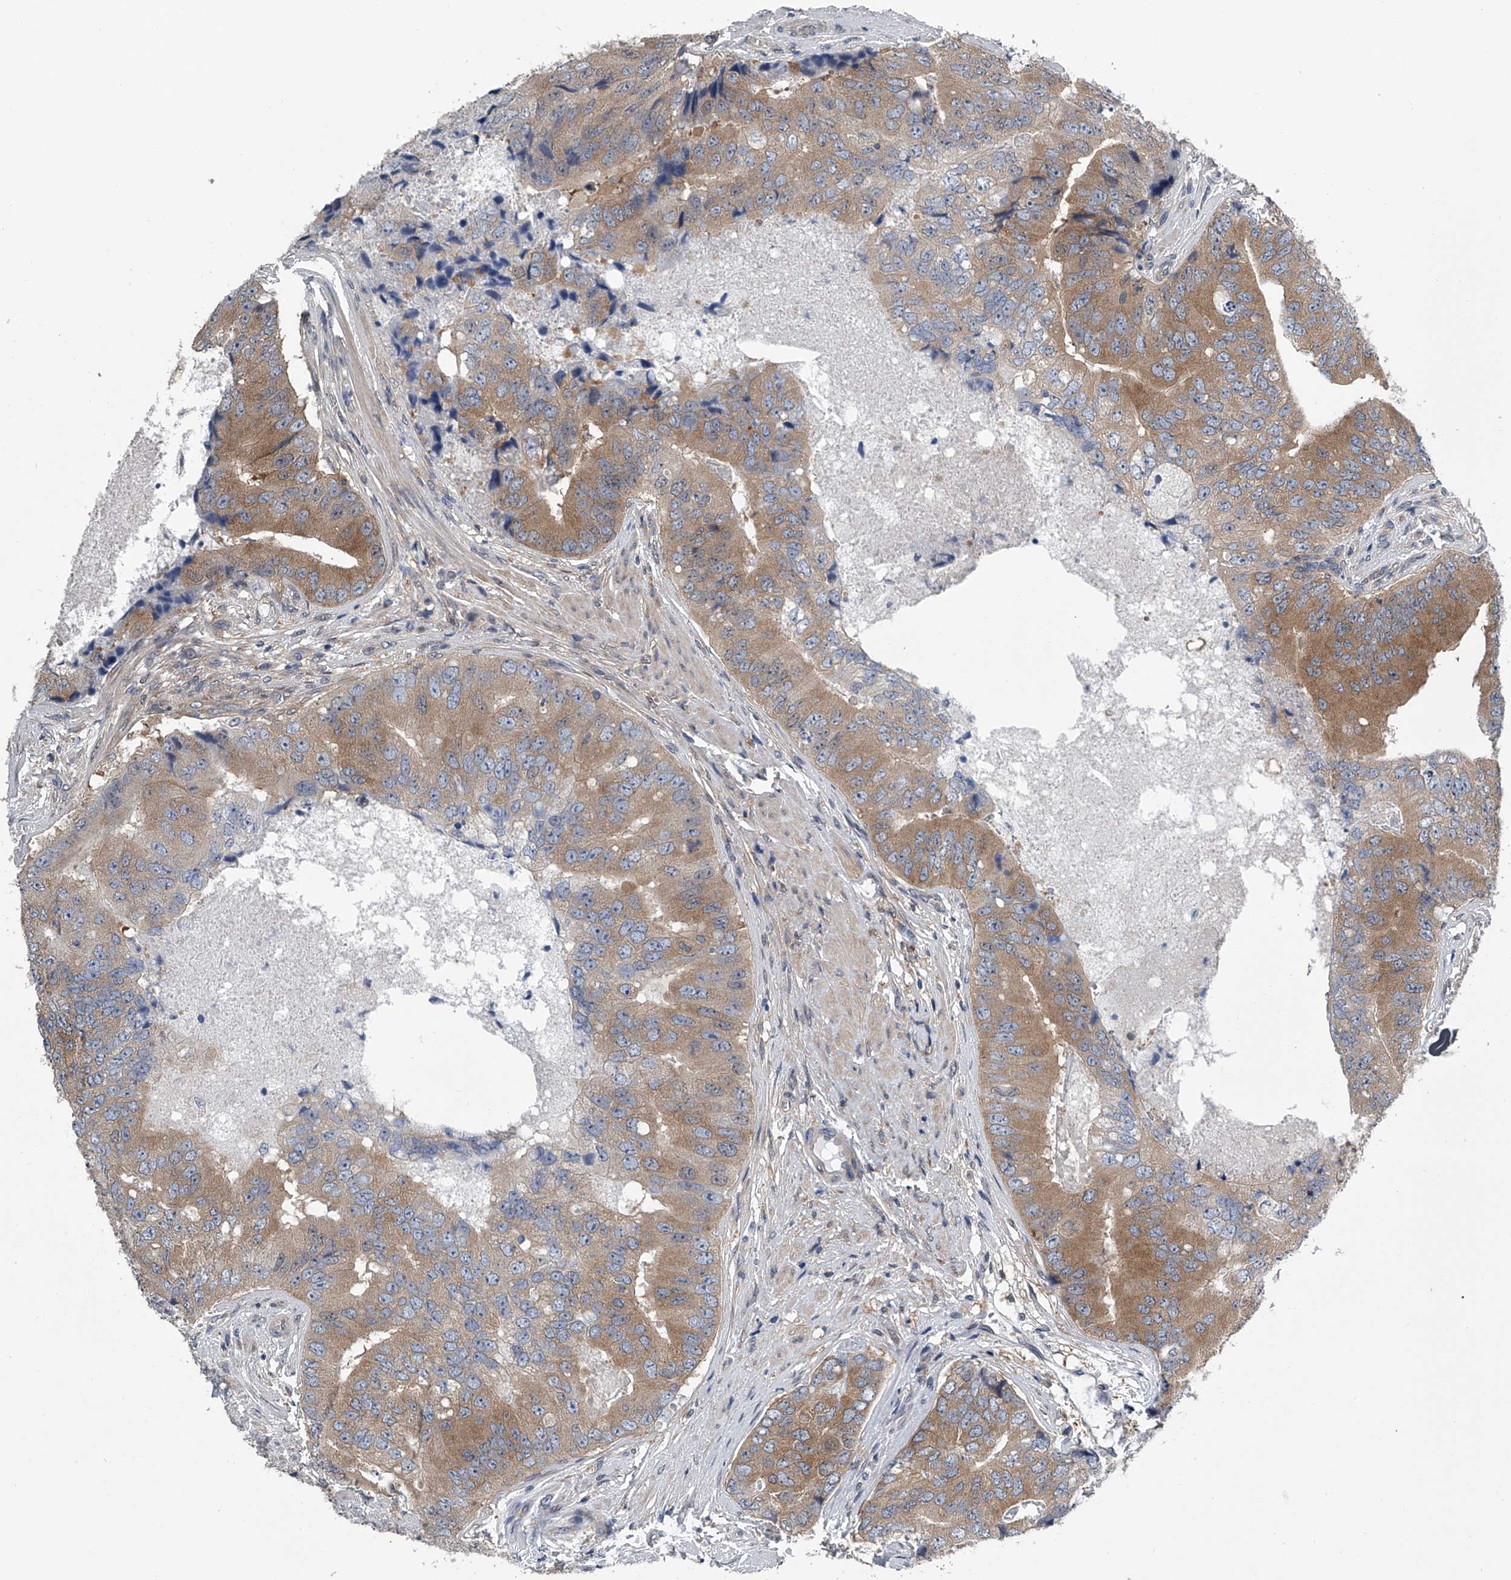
{"staining": {"intensity": "moderate", "quantity": ">75%", "location": "cytoplasmic/membranous"}, "tissue": "prostate cancer", "cell_type": "Tumor cells", "image_type": "cancer", "snomed": [{"axis": "morphology", "description": "Adenocarcinoma, High grade"}, {"axis": "topography", "description": "Prostate"}], "caption": "Prostate cancer tissue shows moderate cytoplasmic/membranous expression in approximately >75% of tumor cells, visualized by immunohistochemistry. The protein is stained brown, and the nuclei are stained in blue (DAB (3,3'-diaminobenzidine) IHC with brightfield microscopy, high magnification).", "gene": "PPP2R5D", "patient": {"sex": "male", "age": 70}}